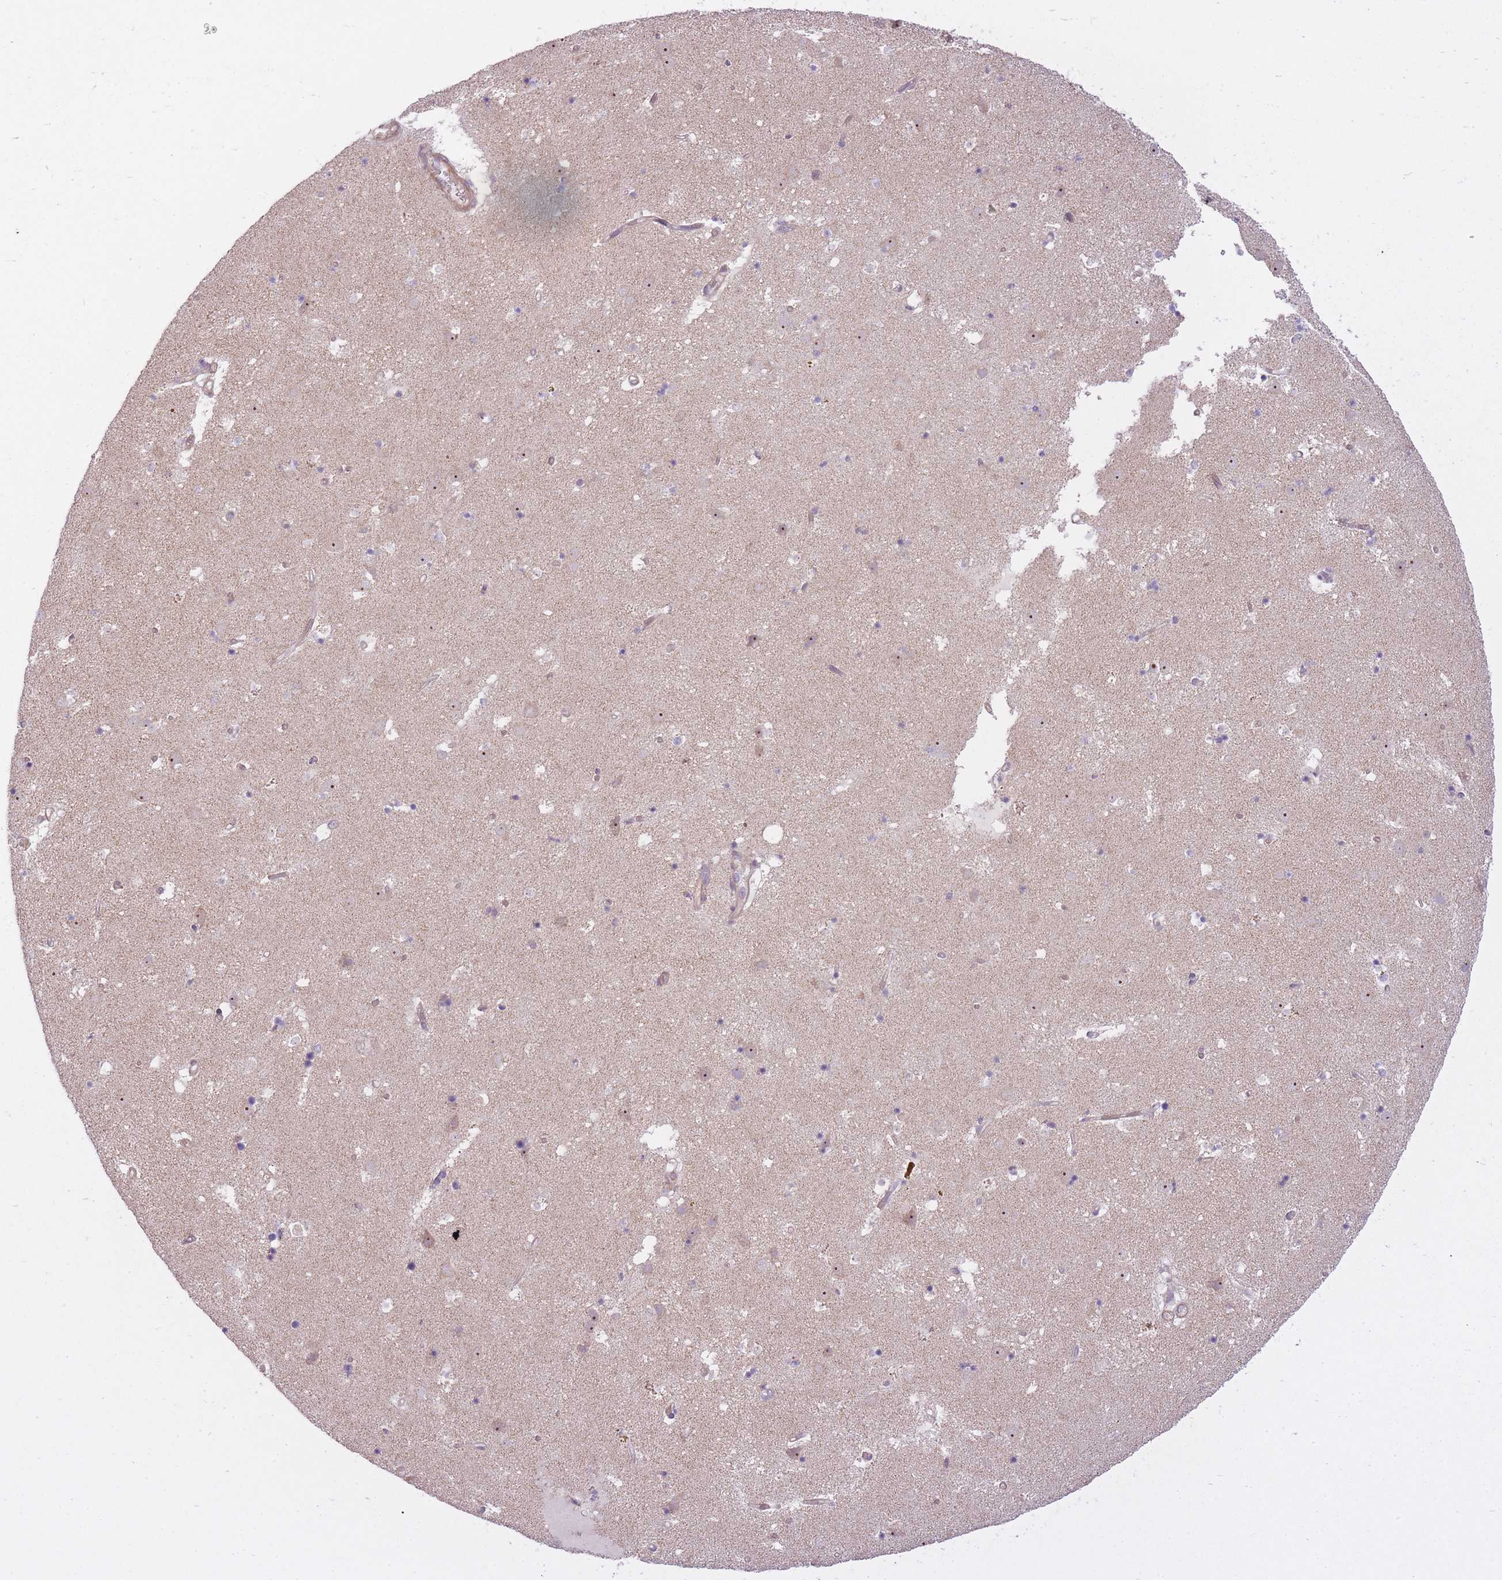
{"staining": {"intensity": "negative", "quantity": "none", "location": "none"}, "tissue": "caudate", "cell_type": "Glial cells", "image_type": "normal", "snomed": [{"axis": "morphology", "description": "Normal tissue, NOS"}, {"axis": "topography", "description": "Lateral ventricle wall"}], "caption": "Human caudate stained for a protein using immunohistochemistry demonstrates no expression in glial cells.", "gene": "REV1", "patient": {"sex": "male", "age": 58}}